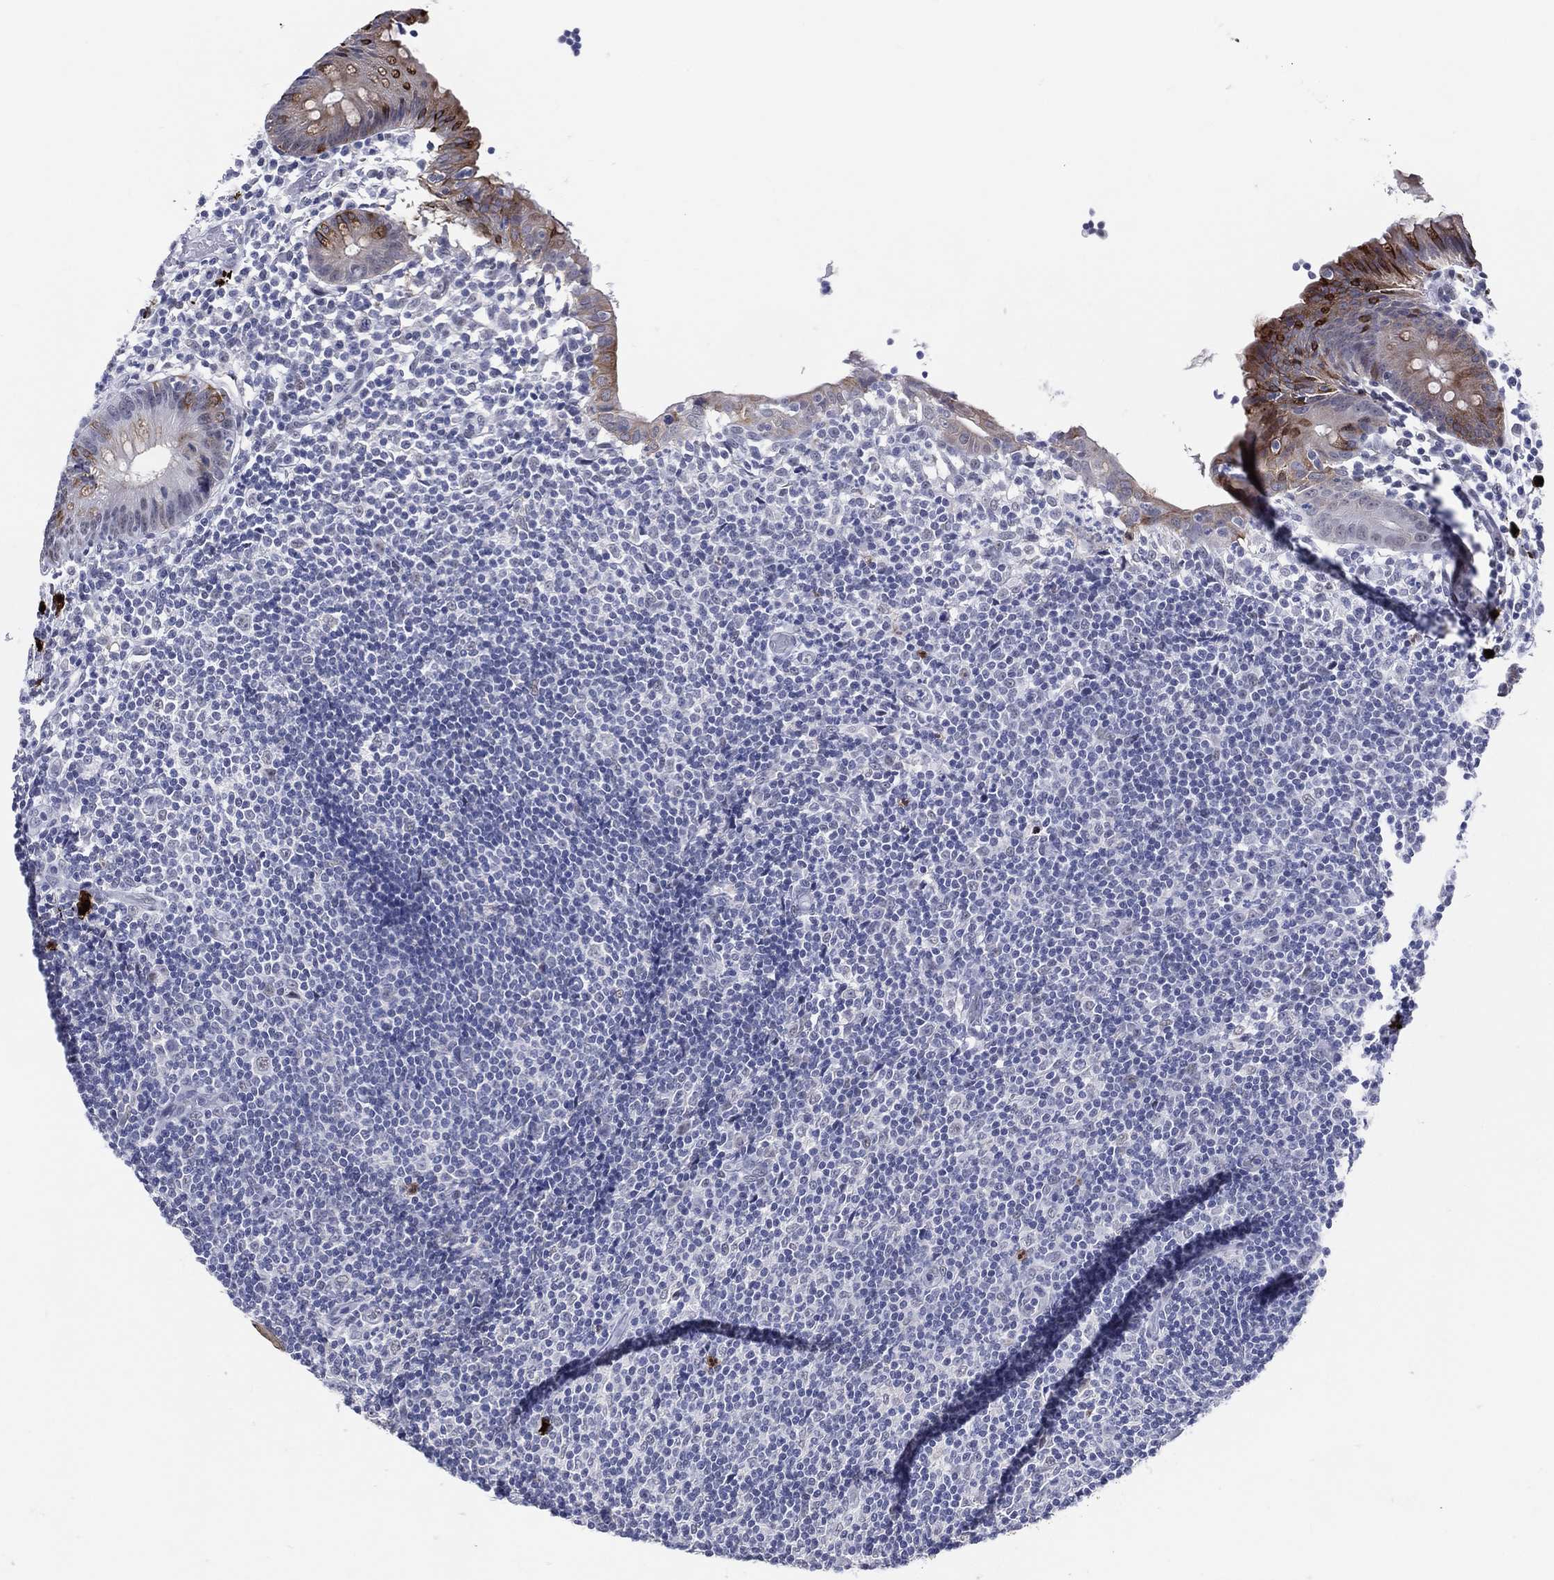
{"staining": {"intensity": "moderate", "quantity": "<25%", "location": "cytoplasmic/membranous"}, "tissue": "appendix", "cell_type": "Glandular cells", "image_type": "normal", "snomed": [{"axis": "morphology", "description": "Normal tissue, NOS"}, {"axis": "topography", "description": "Appendix"}], "caption": "Immunohistochemistry (DAB) staining of benign appendix exhibits moderate cytoplasmic/membranous protein staining in about <25% of glandular cells. The staining was performed using DAB to visualize the protein expression in brown, while the nuclei were stained in blue with hematoxylin (Magnification: 20x).", "gene": "CFAP58", "patient": {"sex": "female", "age": 40}}